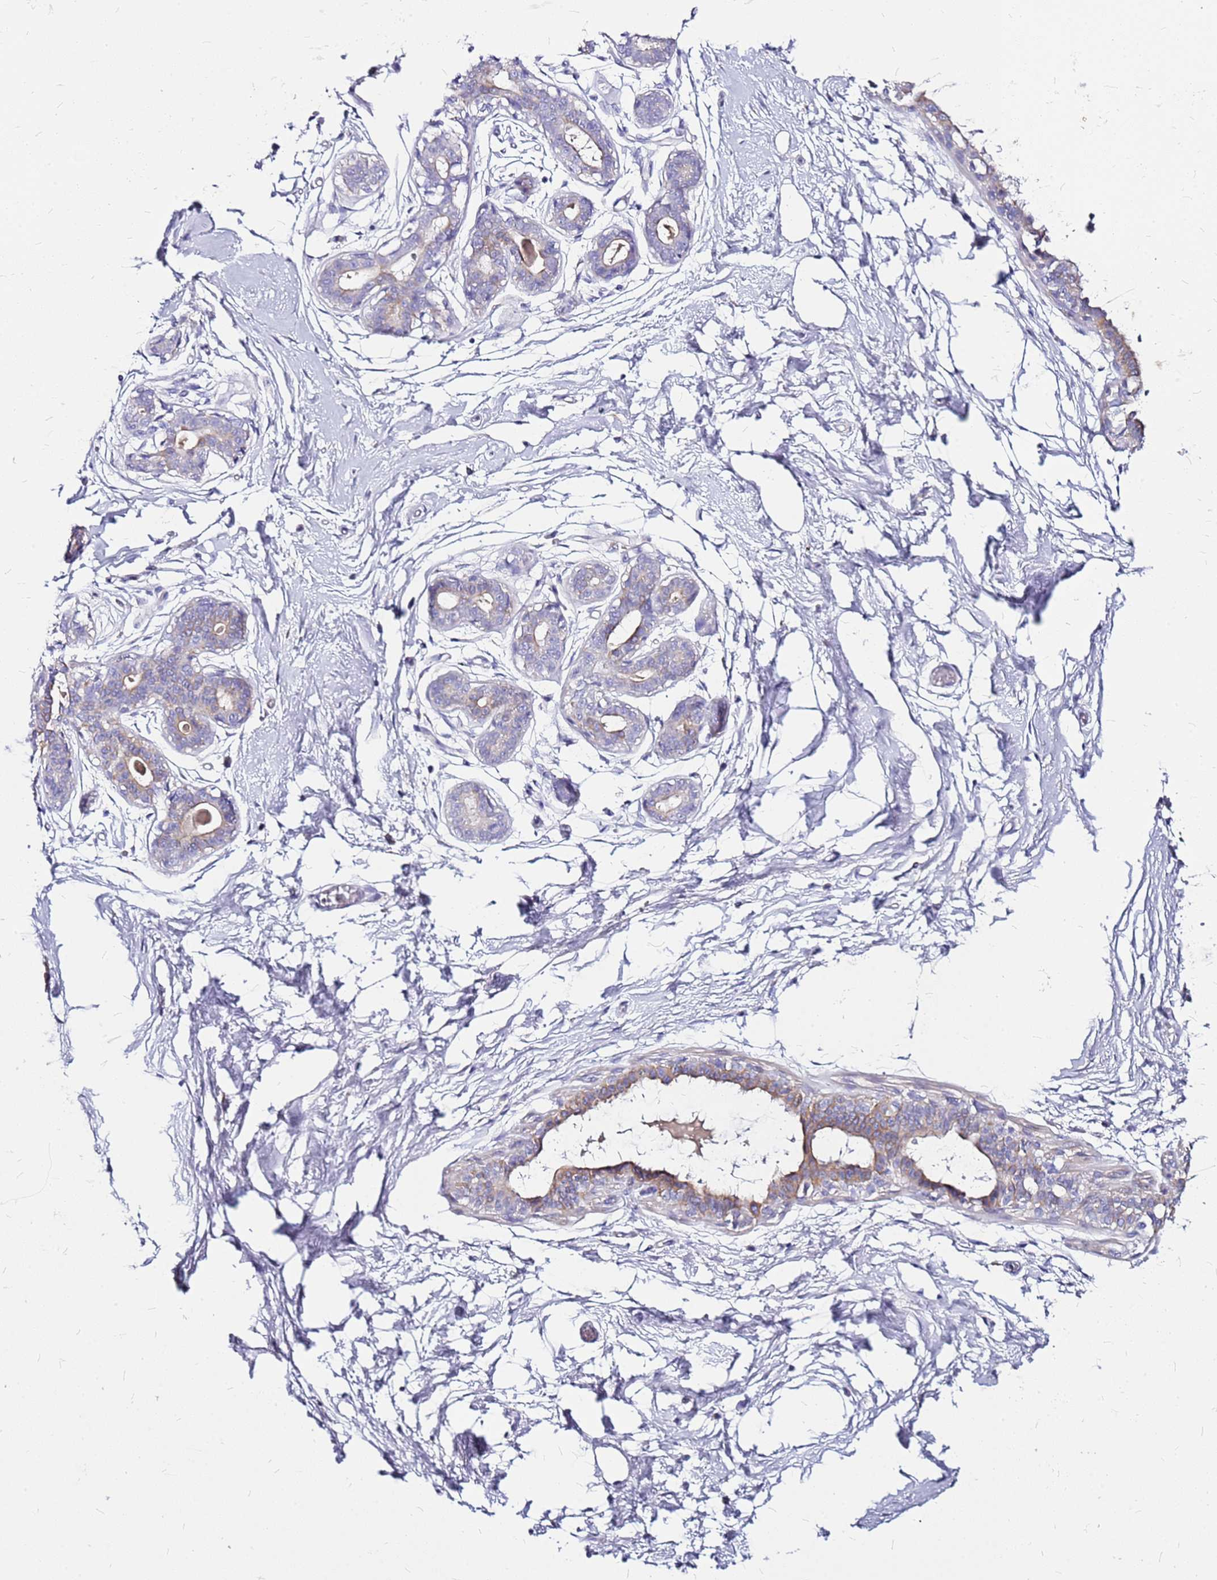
{"staining": {"intensity": "negative", "quantity": "none", "location": "none"}, "tissue": "breast", "cell_type": "Adipocytes", "image_type": "normal", "snomed": [{"axis": "morphology", "description": "Normal tissue, NOS"}, {"axis": "topography", "description": "Breast"}], "caption": "The photomicrograph displays no significant expression in adipocytes of breast.", "gene": "CASD1", "patient": {"sex": "female", "age": 45}}